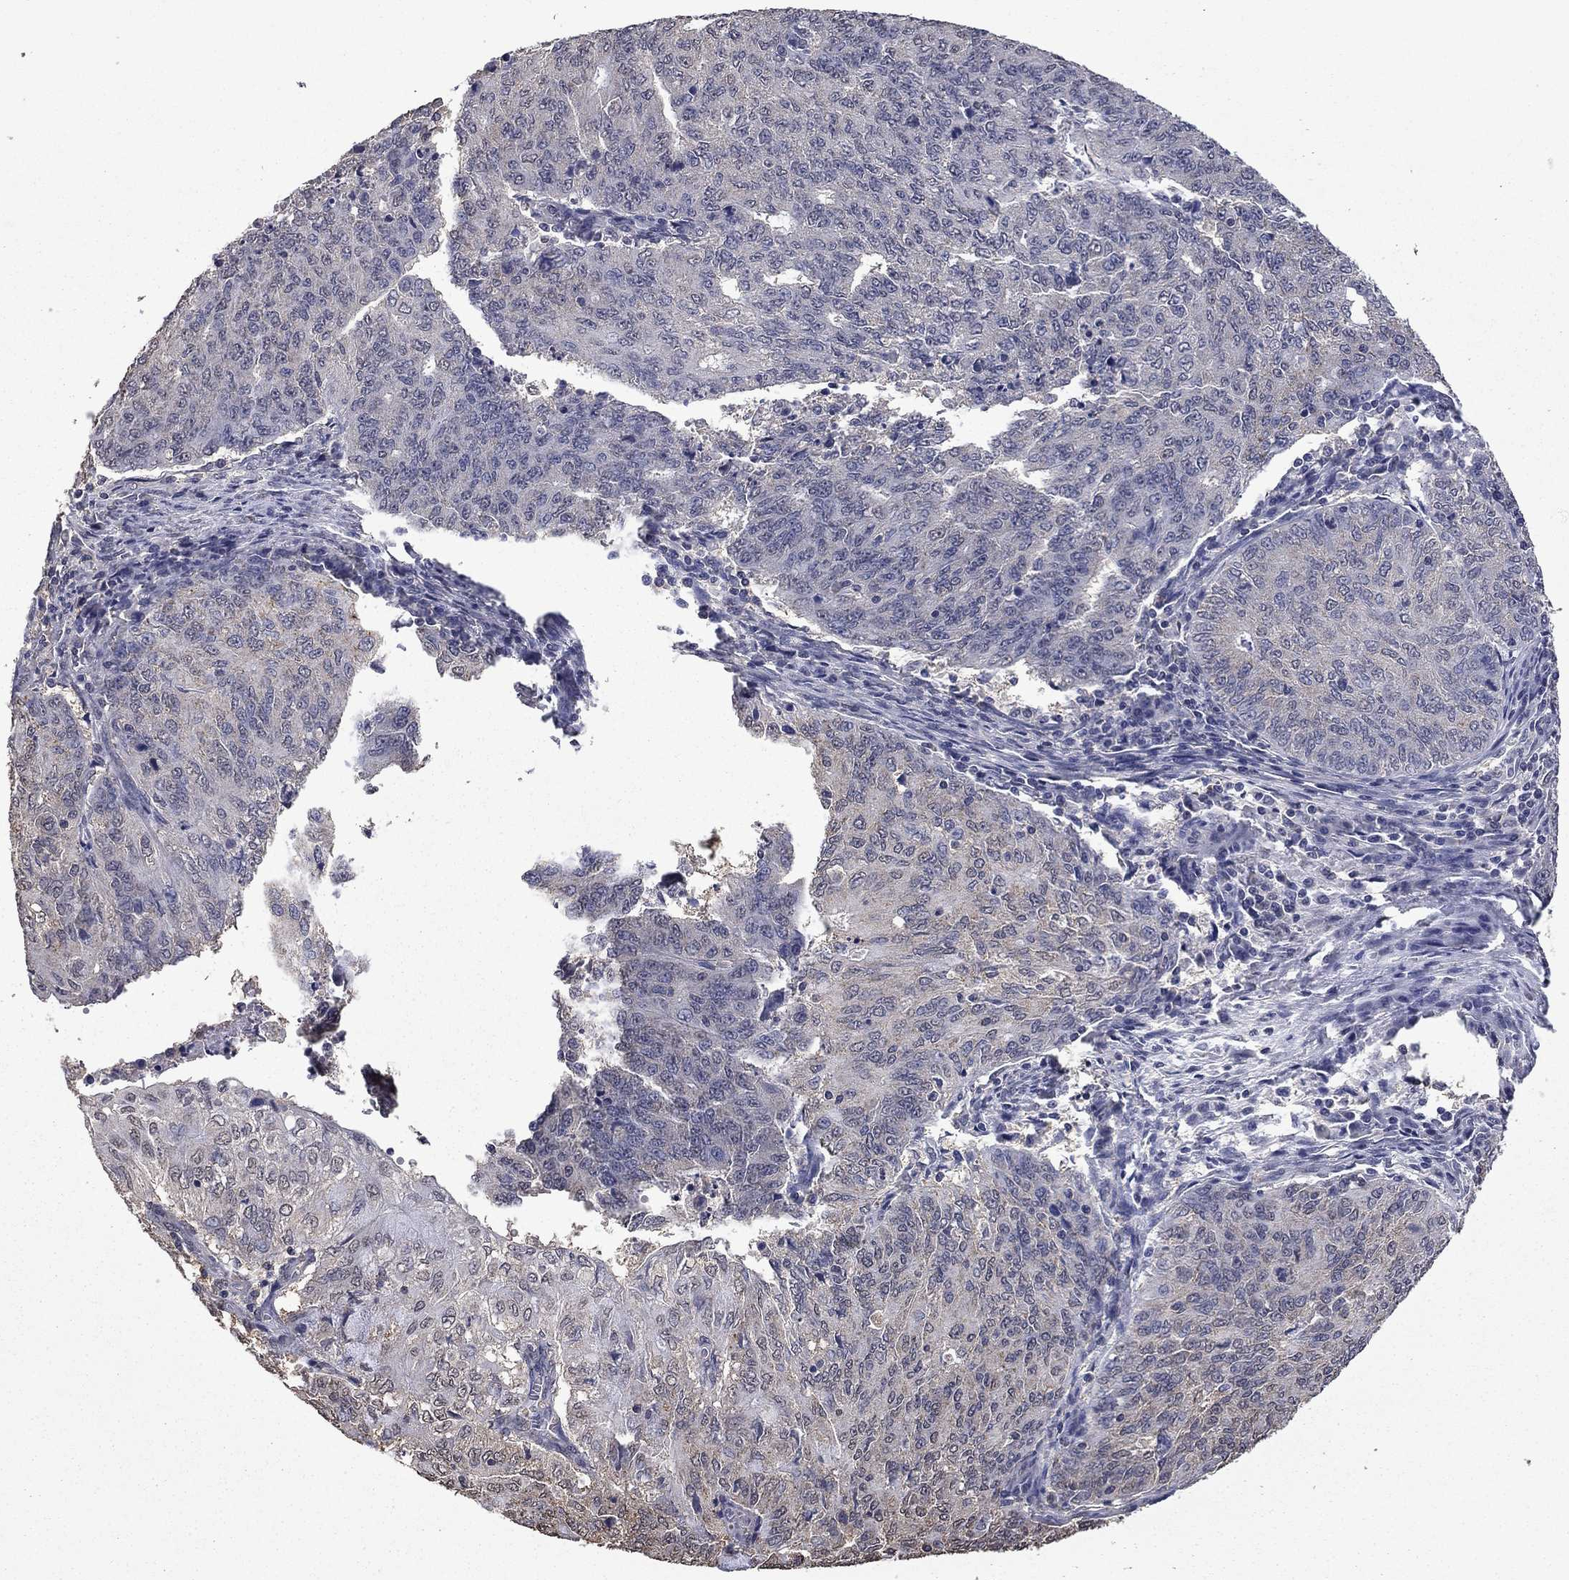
{"staining": {"intensity": "negative", "quantity": "none", "location": "none"}, "tissue": "endometrial cancer", "cell_type": "Tumor cells", "image_type": "cancer", "snomed": [{"axis": "morphology", "description": "Adenocarcinoma, NOS"}, {"axis": "topography", "description": "Endometrium"}], "caption": "Image shows no protein staining in tumor cells of endometrial cancer tissue.", "gene": "MFAP3L", "patient": {"sex": "female", "age": 82}}